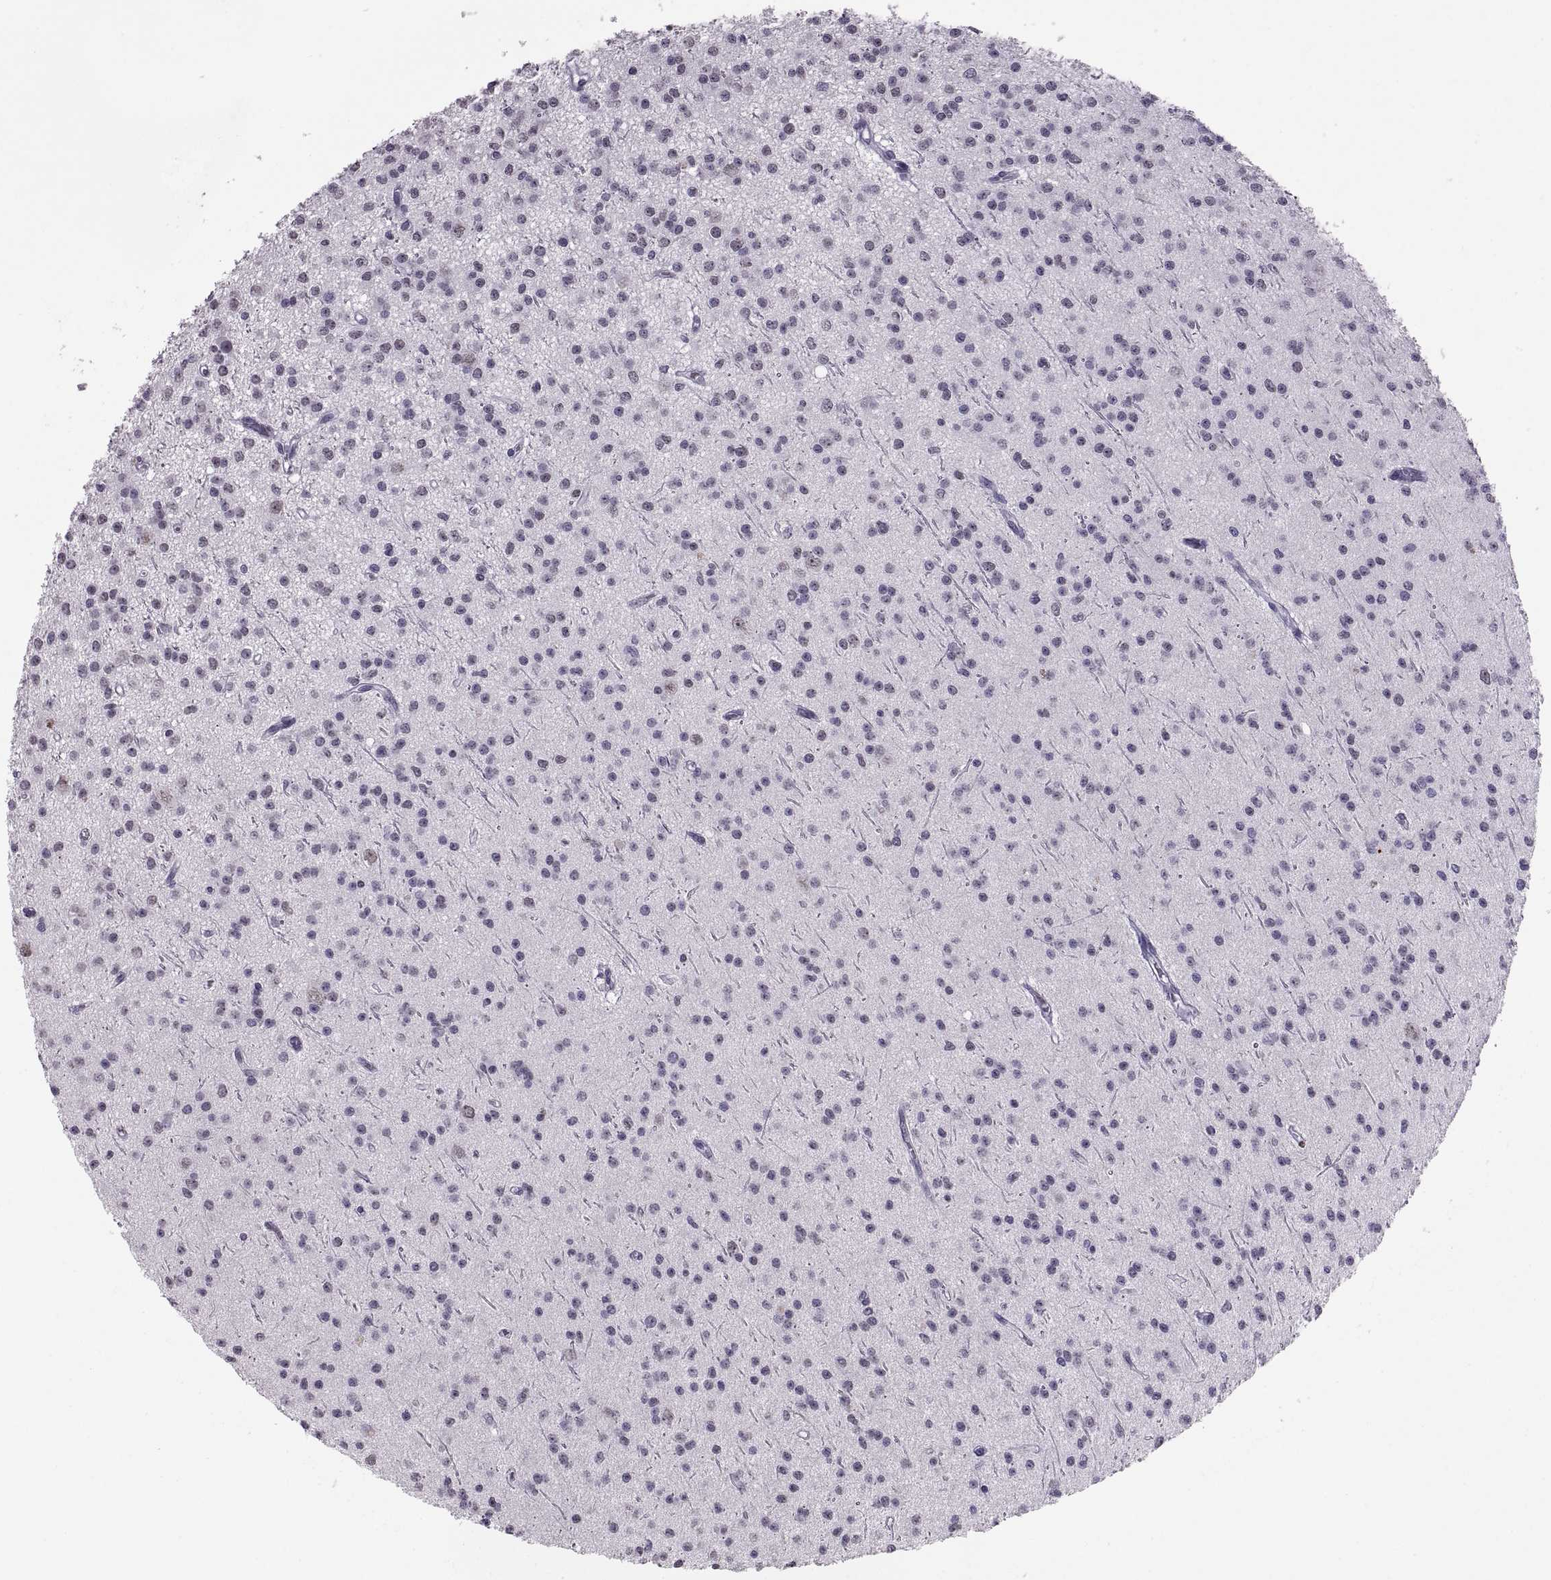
{"staining": {"intensity": "negative", "quantity": "none", "location": "none"}, "tissue": "glioma", "cell_type": "Tumor cells", "image_type": "cancer", "snomed": [{"axis": "morphology", "description": "Glioma, malignant, Low grade"}, {"axis": "topography", "description": "Brain"}], "caption": "DAB immunohistochemical staining of human glioma demonstrates no significant positivity in tumor cells.", "gene": "CARTPT", "patient": {"sex": "male", "age": 27}}